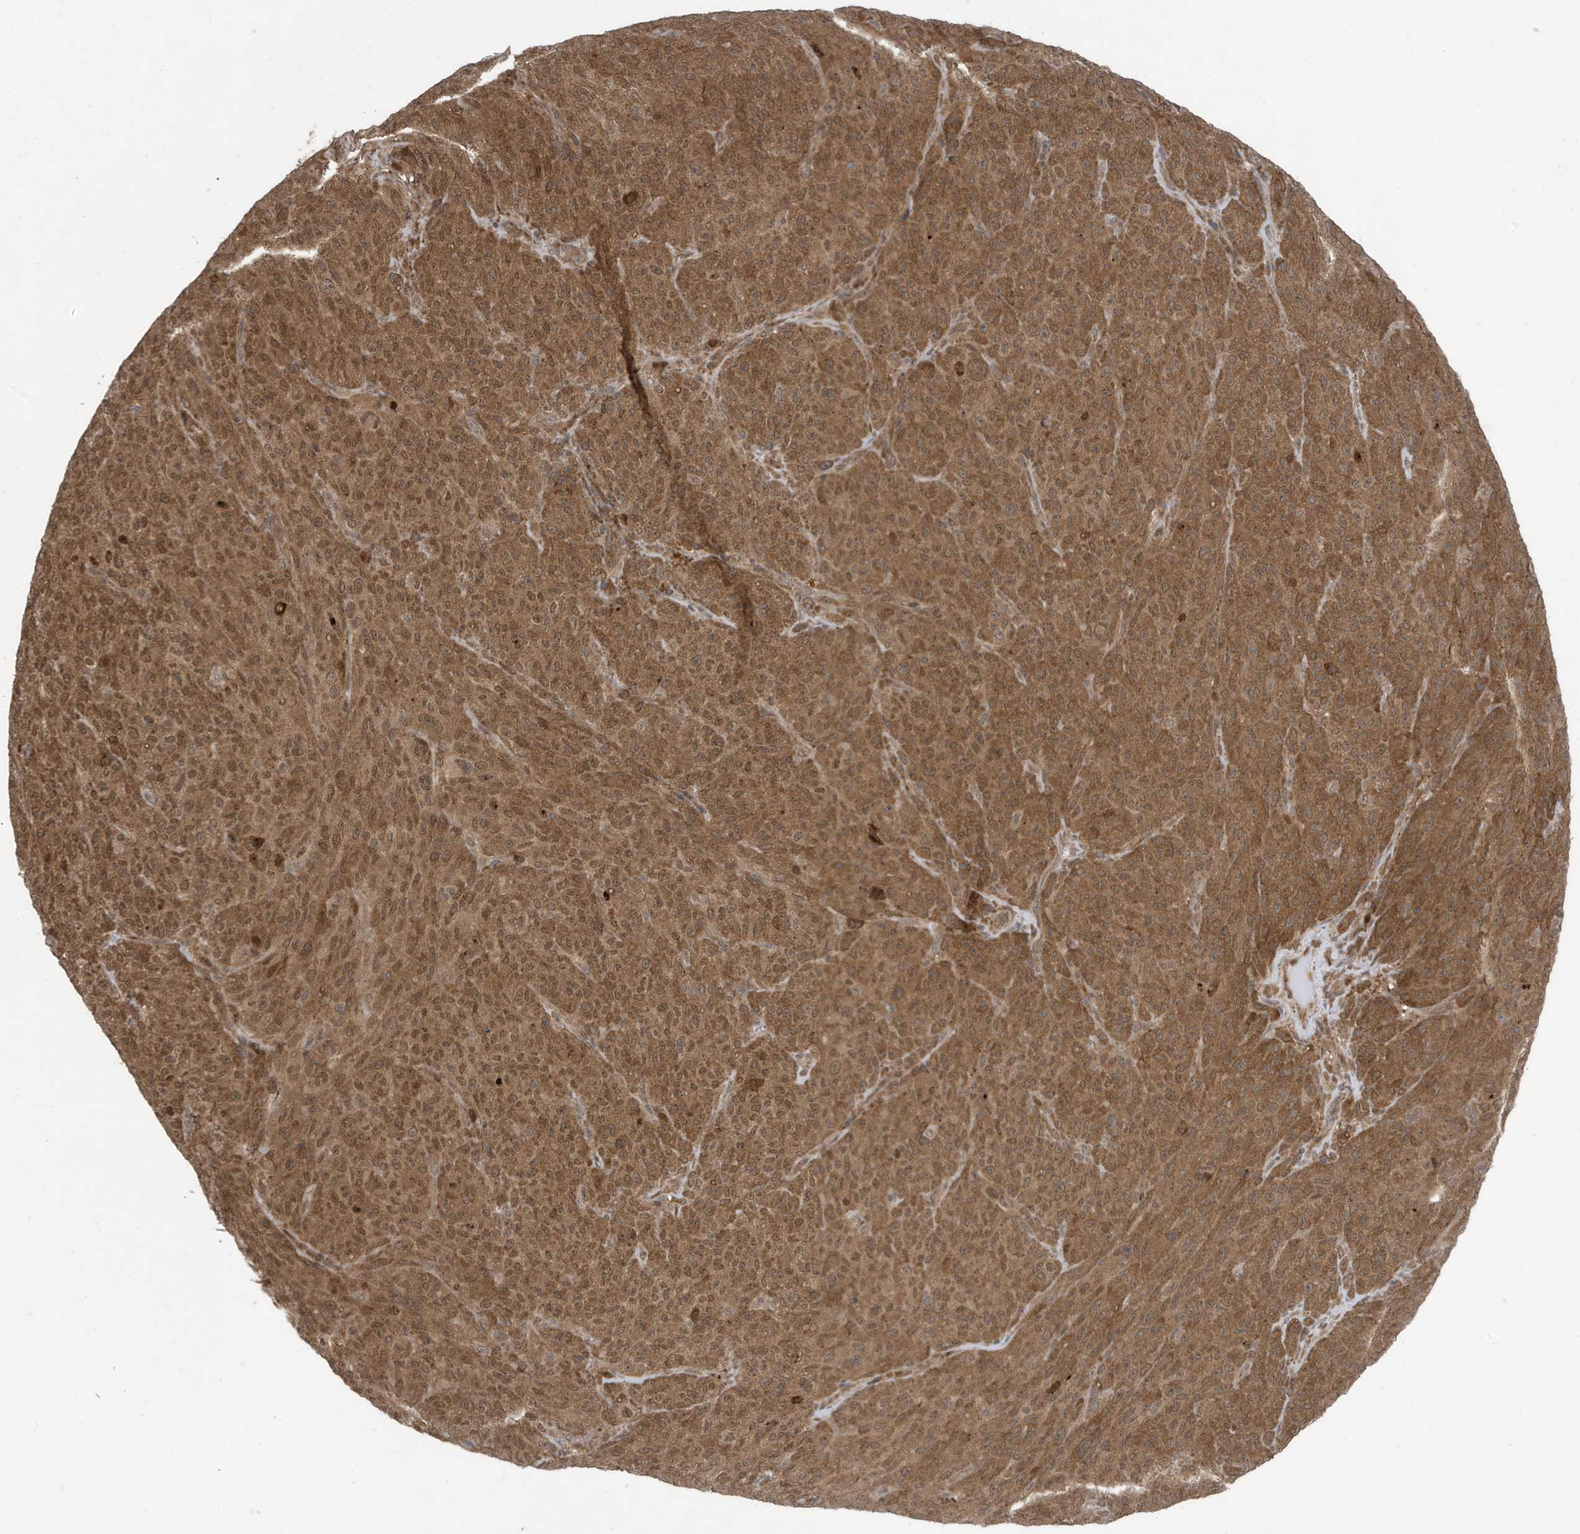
{"staining": {"intensity": "moderate", "quantity": ">75%", "location": "cytoplasmic/membranous,nuclear"}, "tissue": "melanoma", "cell_type": "Tumor cells", "image_type": "cancer", "snomed": [{"axis": "morphology", "description": "Malignant melanoma, NOS"}, {"axis": "topography", "description": "Skin"}], "caption": "Immunohistochemistry (IHC) (DAB) staining of human malignant melanoma reveals moderate cytoplasmic/membranous and nuclear protein positivity in about >75% of tumor cells.", "gene": "UBQLN1", "patient": {"sex": "female", "age": 82}}